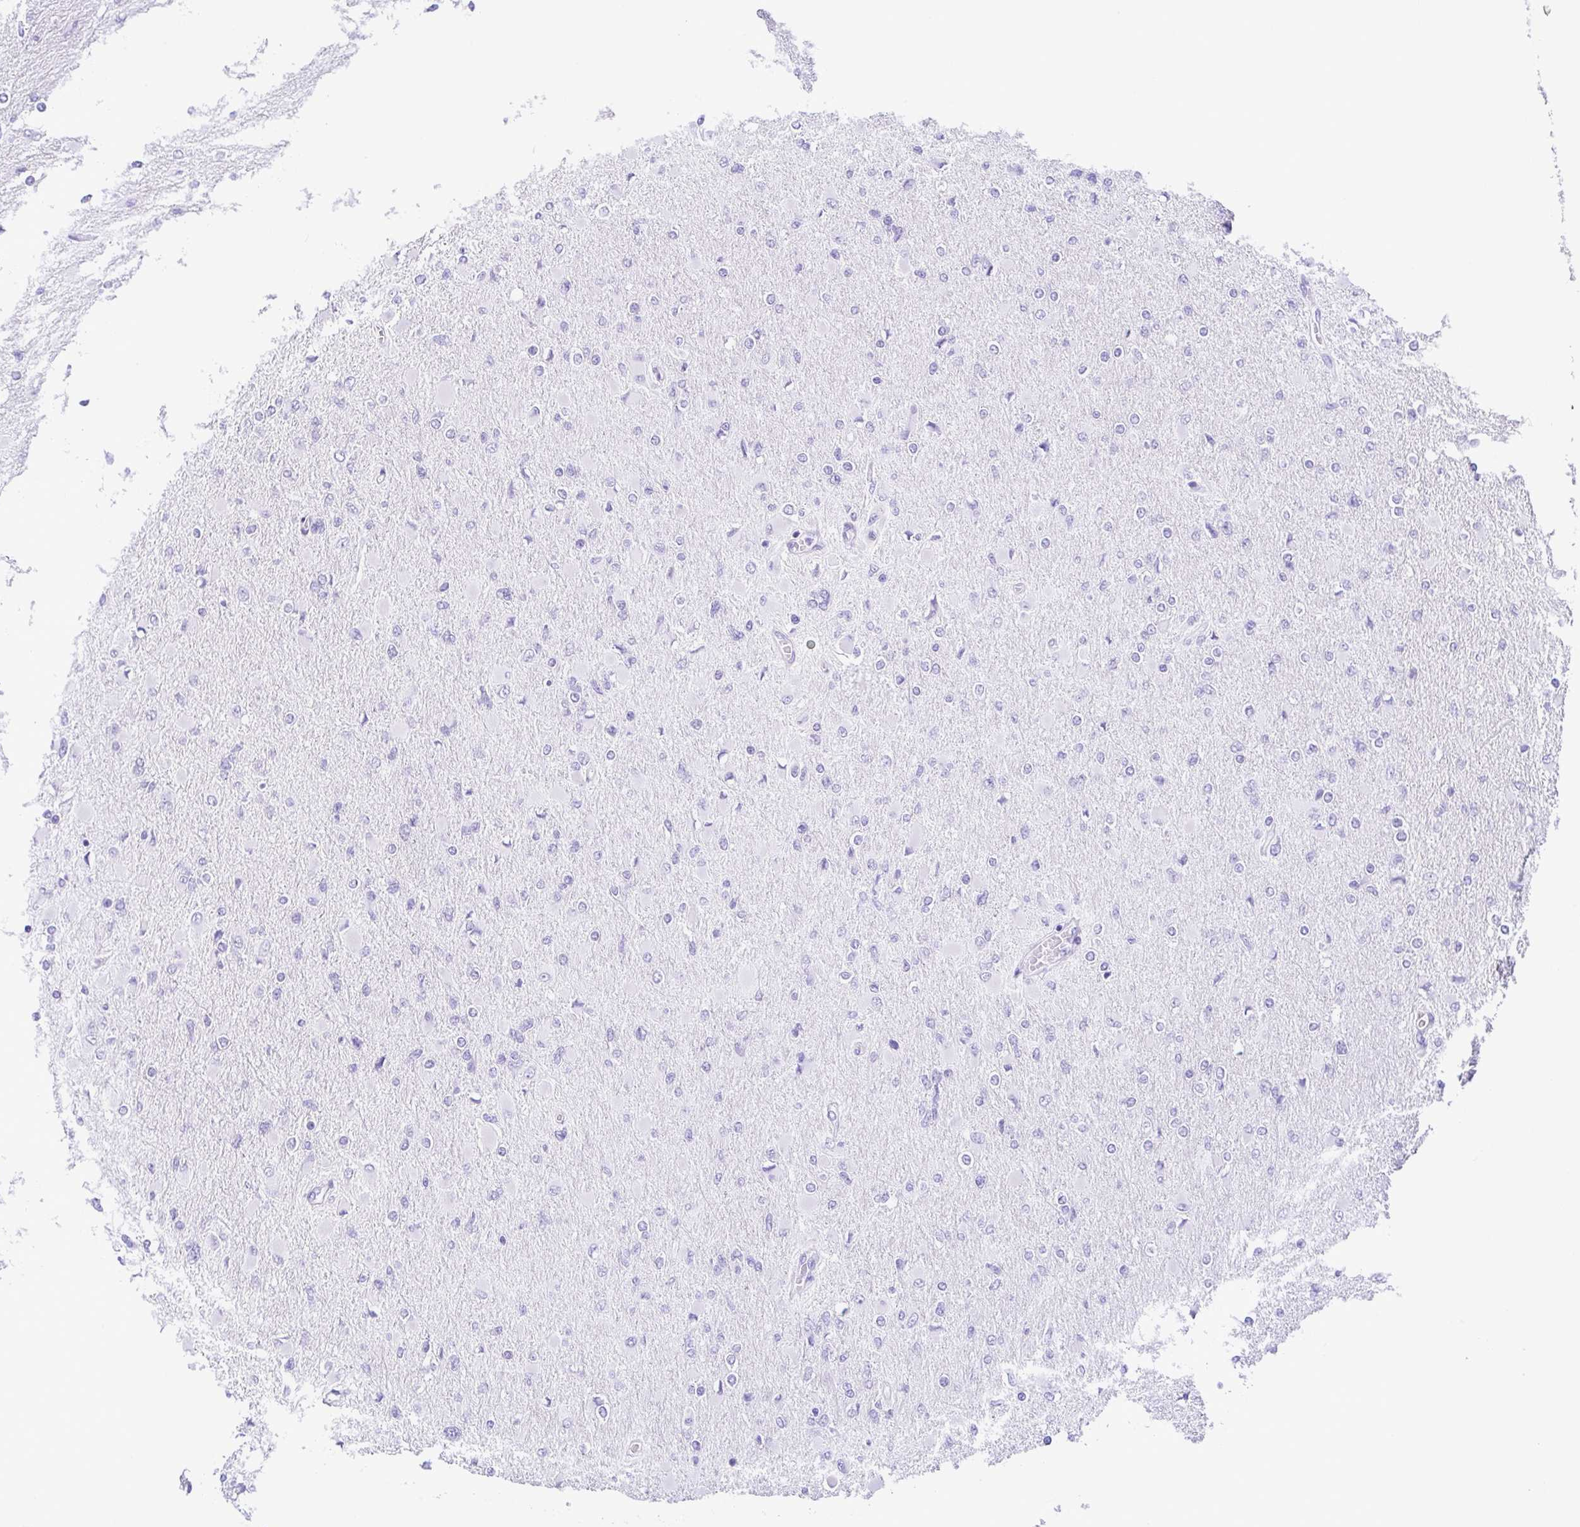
{"staining": {"intensity": "negative", "quantity": "none", "location": "none"}, "tissue": "glioma", "cell_type": "Tumor cells", "image_type": "cancer", "snomed": [{"axis": "morphology", "description": "Glioma, malignant, High grade"}, {"axis": "topography", "description": "Cerebral cortex"}], "caption": "Tumor cells show no significant staining in malignant glioma (high-grade). (DAB IHC, high magnification).", "gene": "PAK3", "patient": {"sex": "female", "age": 36}}